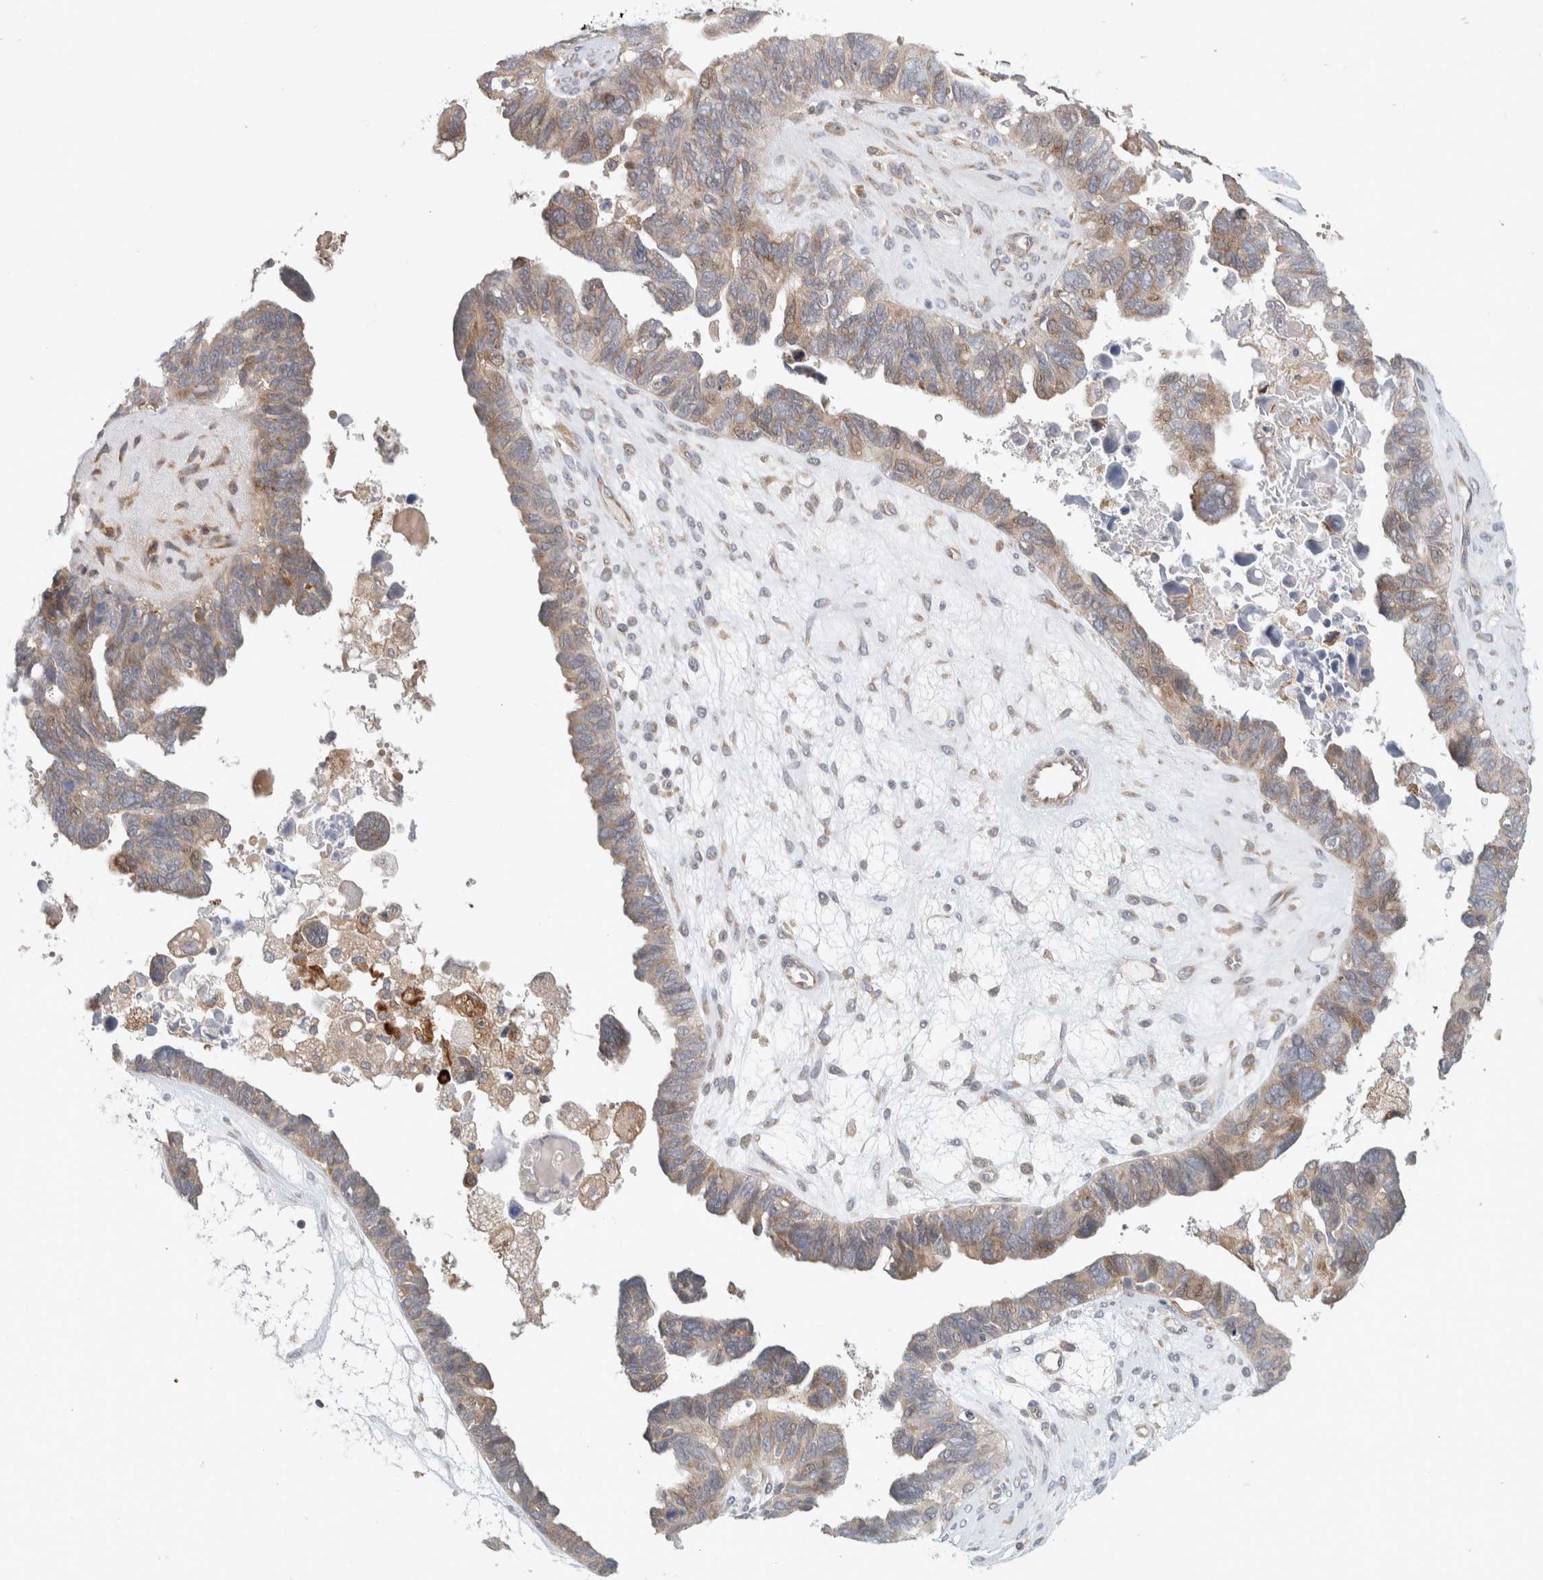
{"staining": {"intensity": "weak", "quantity": ">75%", "location": "cytoplasmic/membranous"}, "tissue": "ovarian cancer", "cell_type": "Tumor cells", "image_type": "cancer", "snomed": [{"axis": "morphology", "description": "Cystadenocarcinoma, serous, NOS"}, {"axis": "topography", "description": "Ovary"}], "caption": "Immunohistochemistry of ovarian cancer demonstrates low levels of weak cytoplasmic/membranous expression in approximately >75% of tumor cells.", "gene": "ADCY8", "patient": {"sex": "female", "age": 79}}